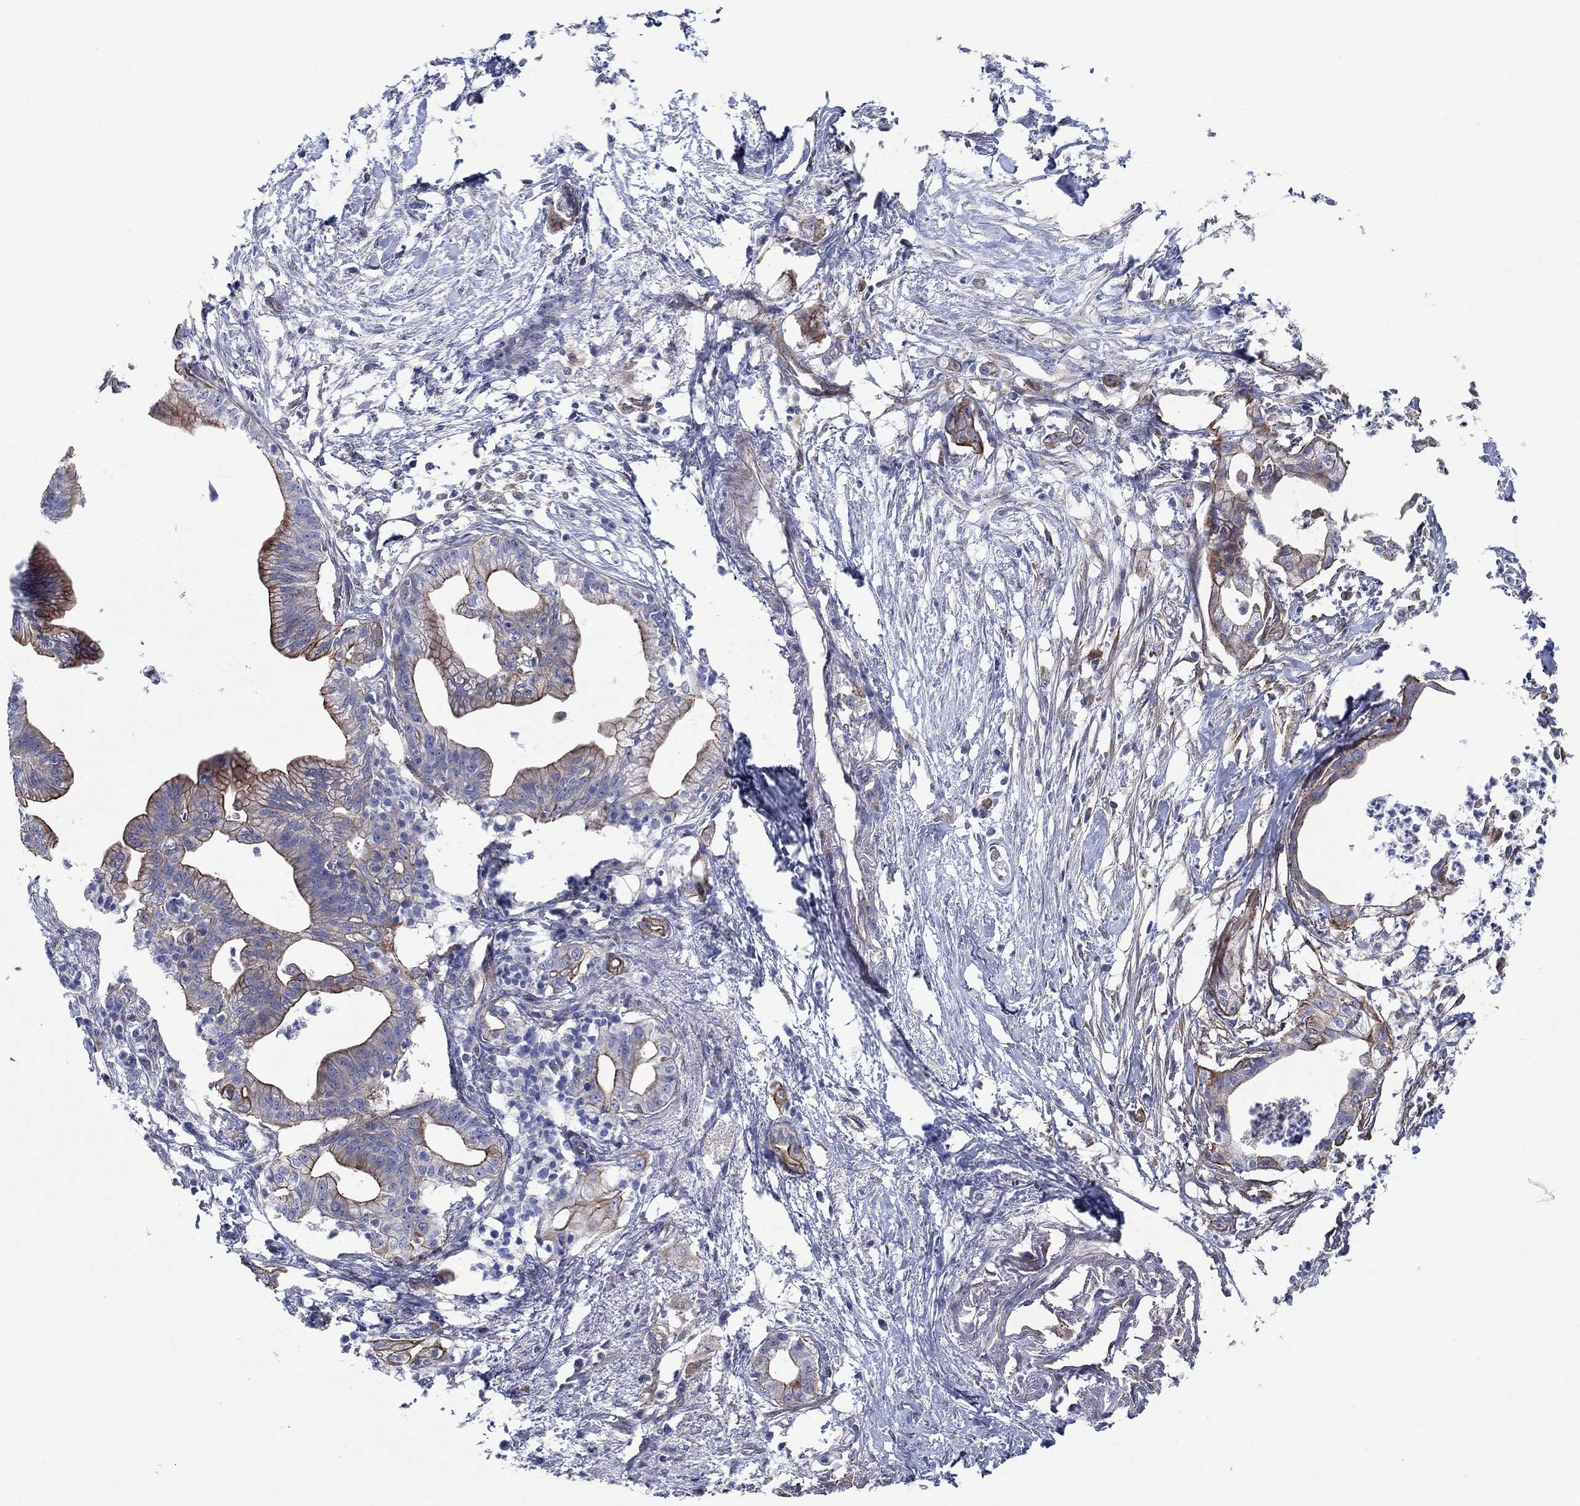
{"staining": {"intensity": "strong", "quantity": "25%-75%", "location": "cytoplasmic/membranous"}, "tissue": "pancreatic cancer", "cell_type": "Tumor cells", "image_type": "cancer", "snomed": [{"axis": "morphology", "description": "Normal tissue, NOS"}, {"axis": "morphology", "description": "Adenocarcinoma, NOS"}, {"axis": "topography", "description": "Pancreas"}], "caption": "Brown immunohistochemical staining in pancreatic adenocarcinoma displays strong cytoplasmic/membranous positivity in about 25%-75% of tumor cells. The staining was performed using DAB (3,3'-diaminobenzidine) to visualize the protein expression in brown, while the nuclei were stained in blue with hematoxylin (Magnification: 20x).", "gene": "FMN1", "patient": {"sex": "female", "age": 58}}